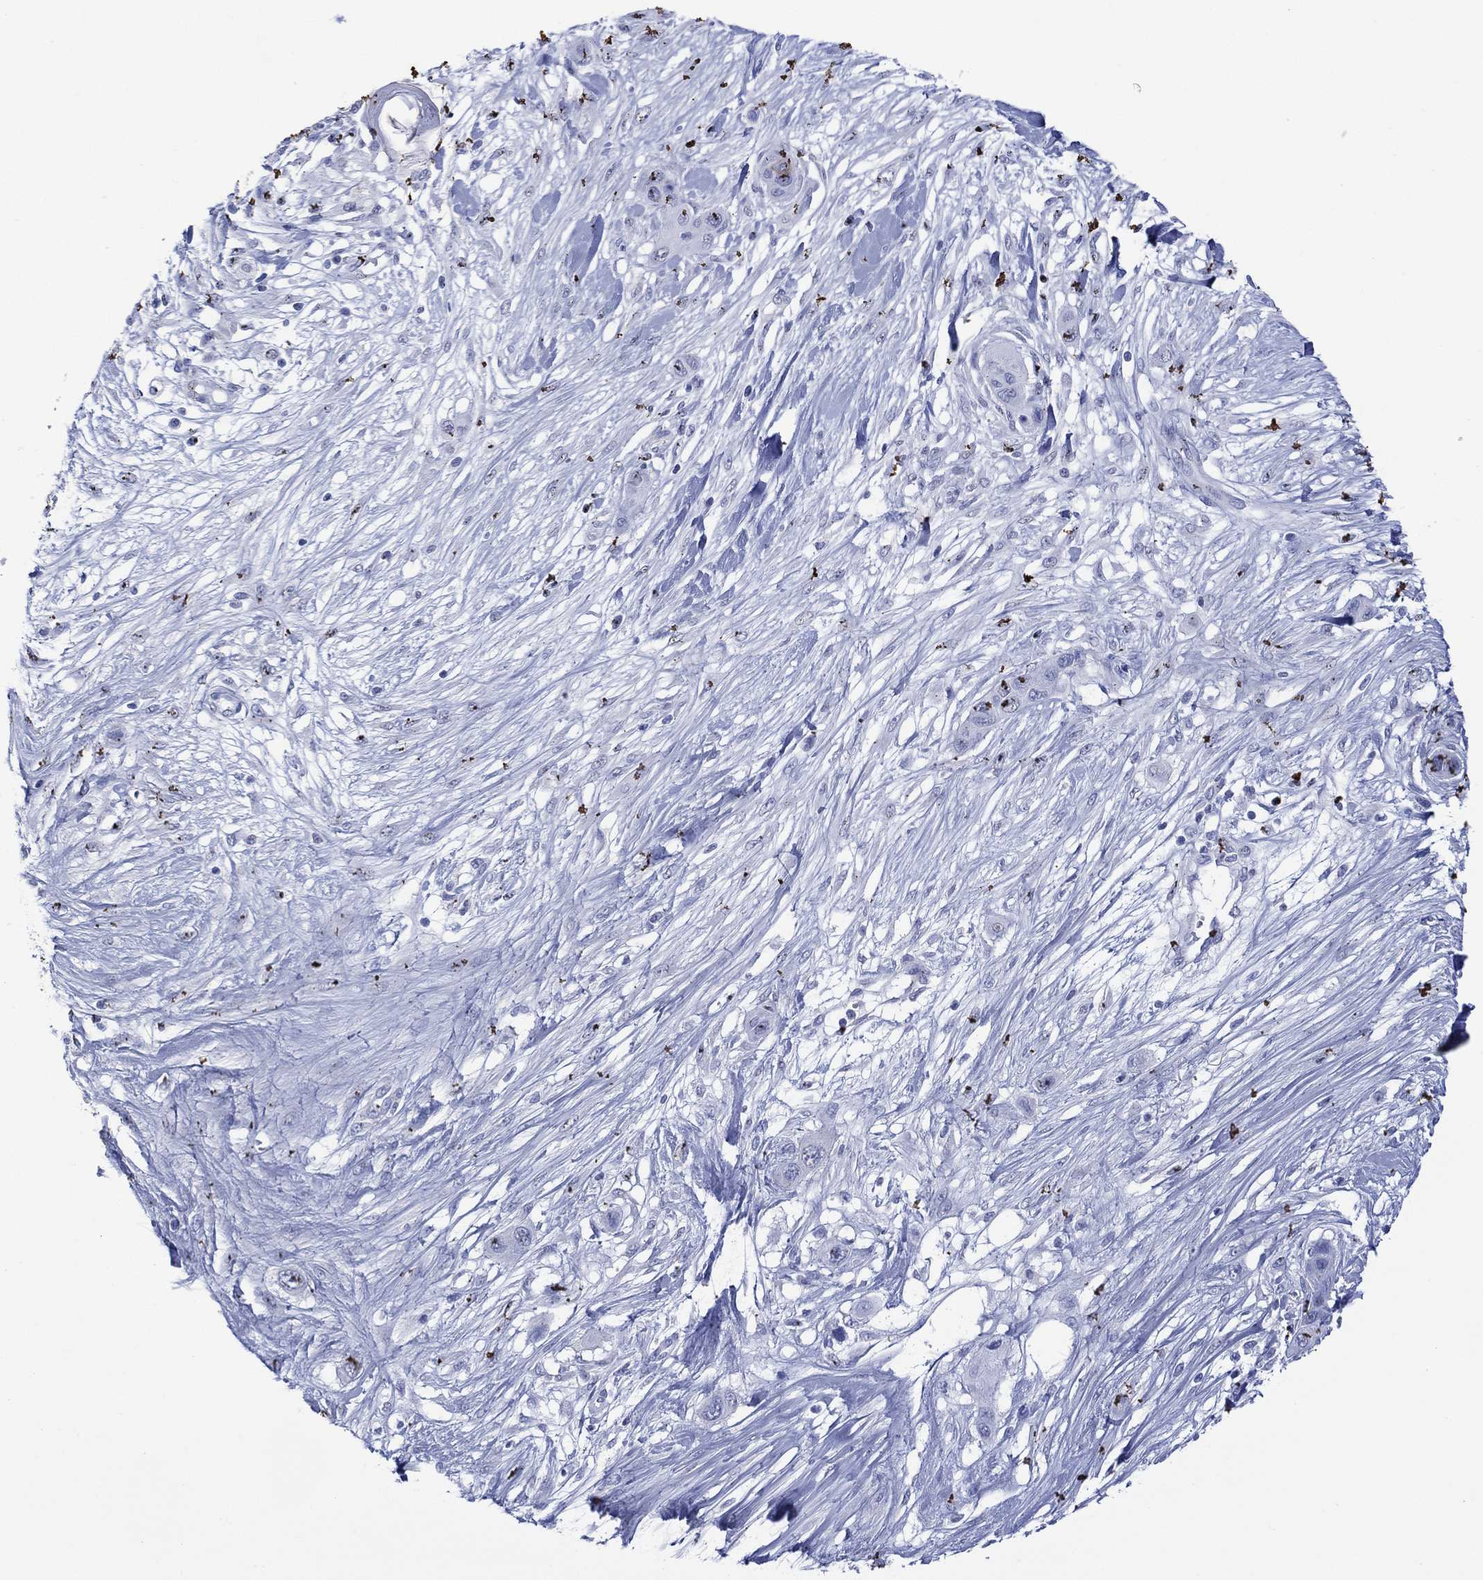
{"staining": {"intensity": "negative", "quantity": "none", "location": "none"}, "tissue": "skin cancer", "cell_type": "Tumor cells", "image_type": "cancer", "snomed": [{"axis": "morphology", "description": "Squamous cell carcinoma, NOS"}, {"axis": "topography", "description": "Skin"}], "caption": "IHC photomicrograph of neoplastic tissue: human skin cancer stained with DAB exhibits no significant protein staining in tumor cells.", "gene": "DSG1", "patient": {"sex": "male", "age": 79}}